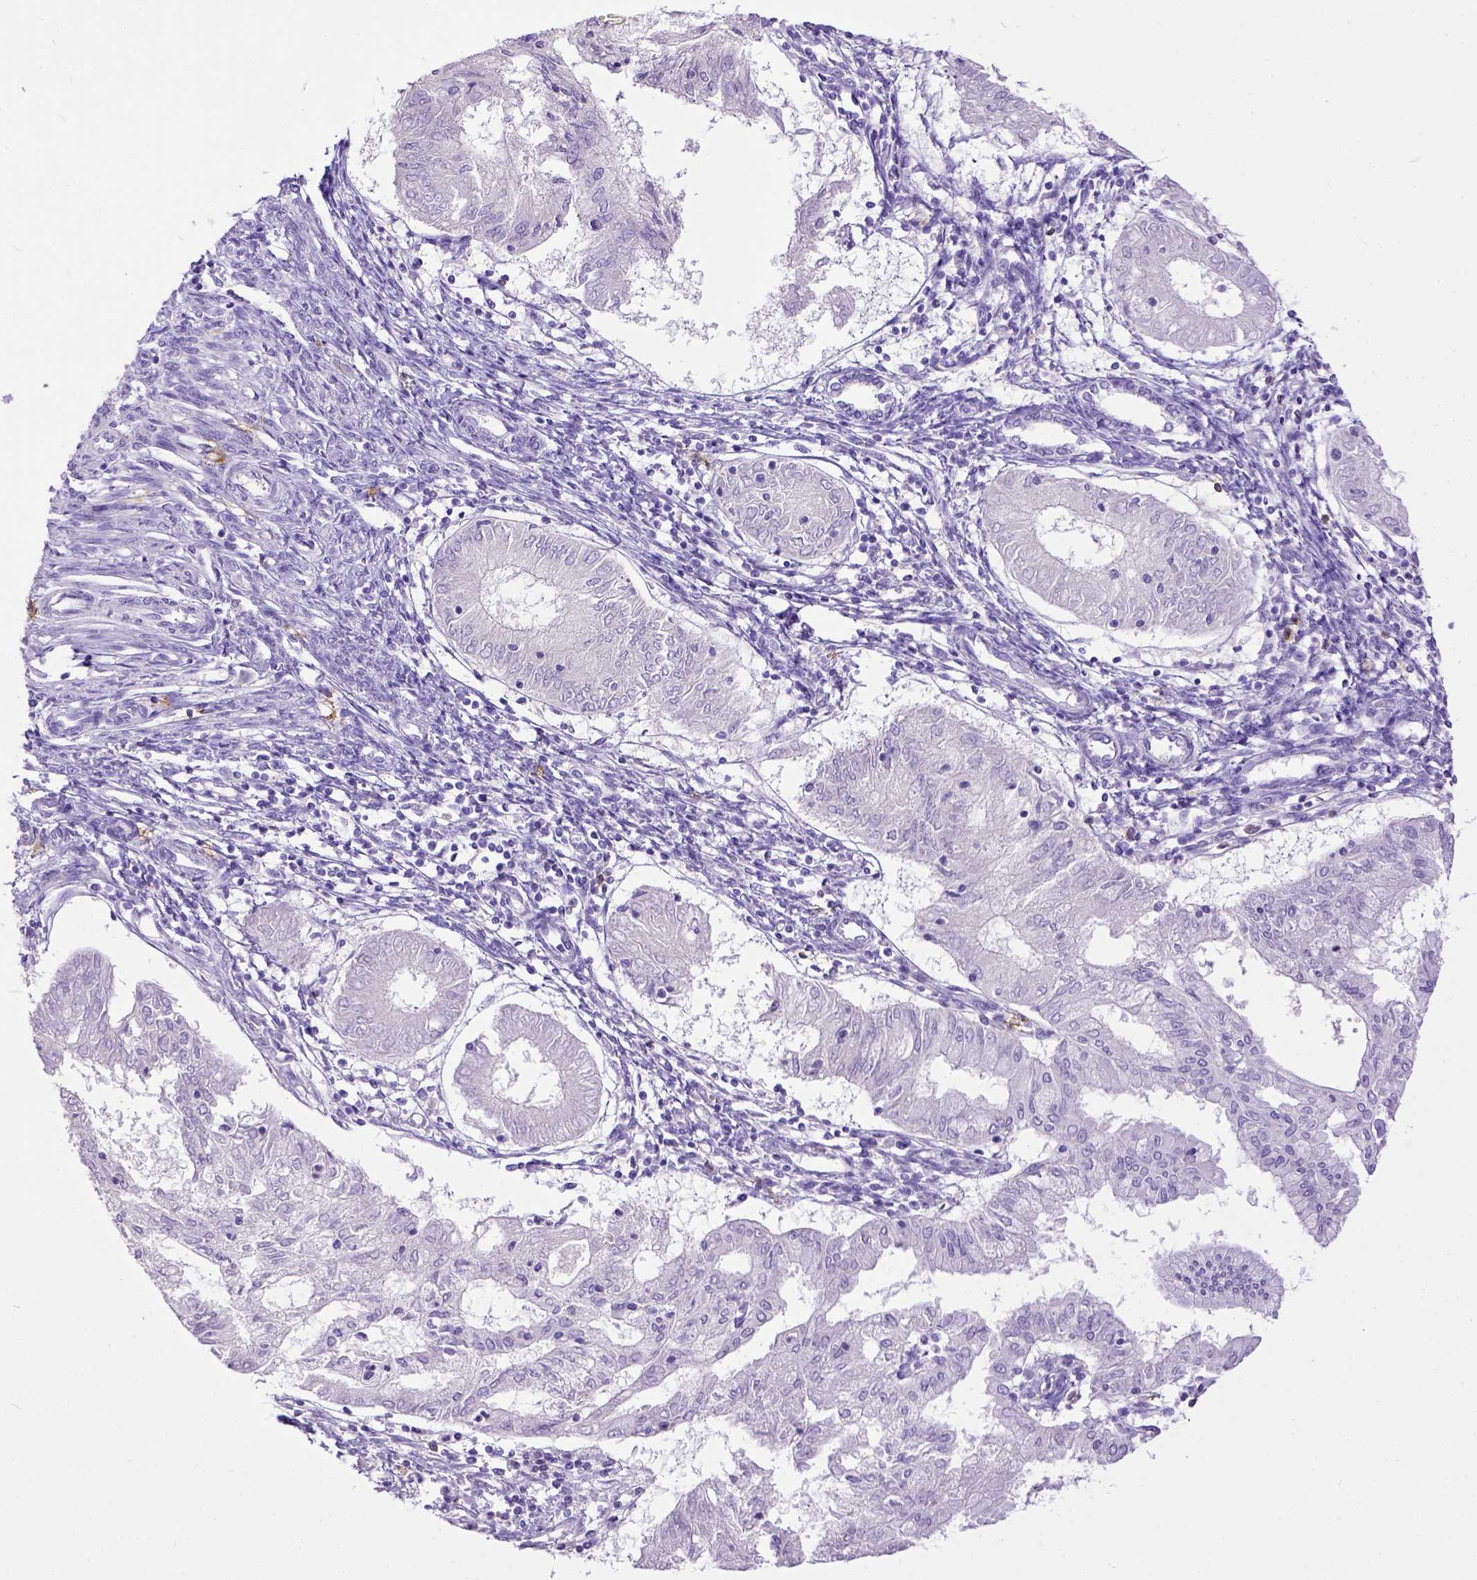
{"staining": {"intensity": "negative", "quantity": "none", "location": "none"}, "tissue": "endometrial cancer", "cell_type": "Tumor cells", "image_type": "cancer", "snomed": [{"axis": "morphology", "description": "Adenocarcinoma, NOS"}, {"axis": "topography", "description": "Endometrium"}], "caption": "This histopathology image is of endometrial cancer stained with immunohistochemistry to label a protein in brown with the nuclei are counter-stained blue. There is no positivity in tumor cells.", "gene": "KIT", "patient": {"sex": "female", "age": 68}}